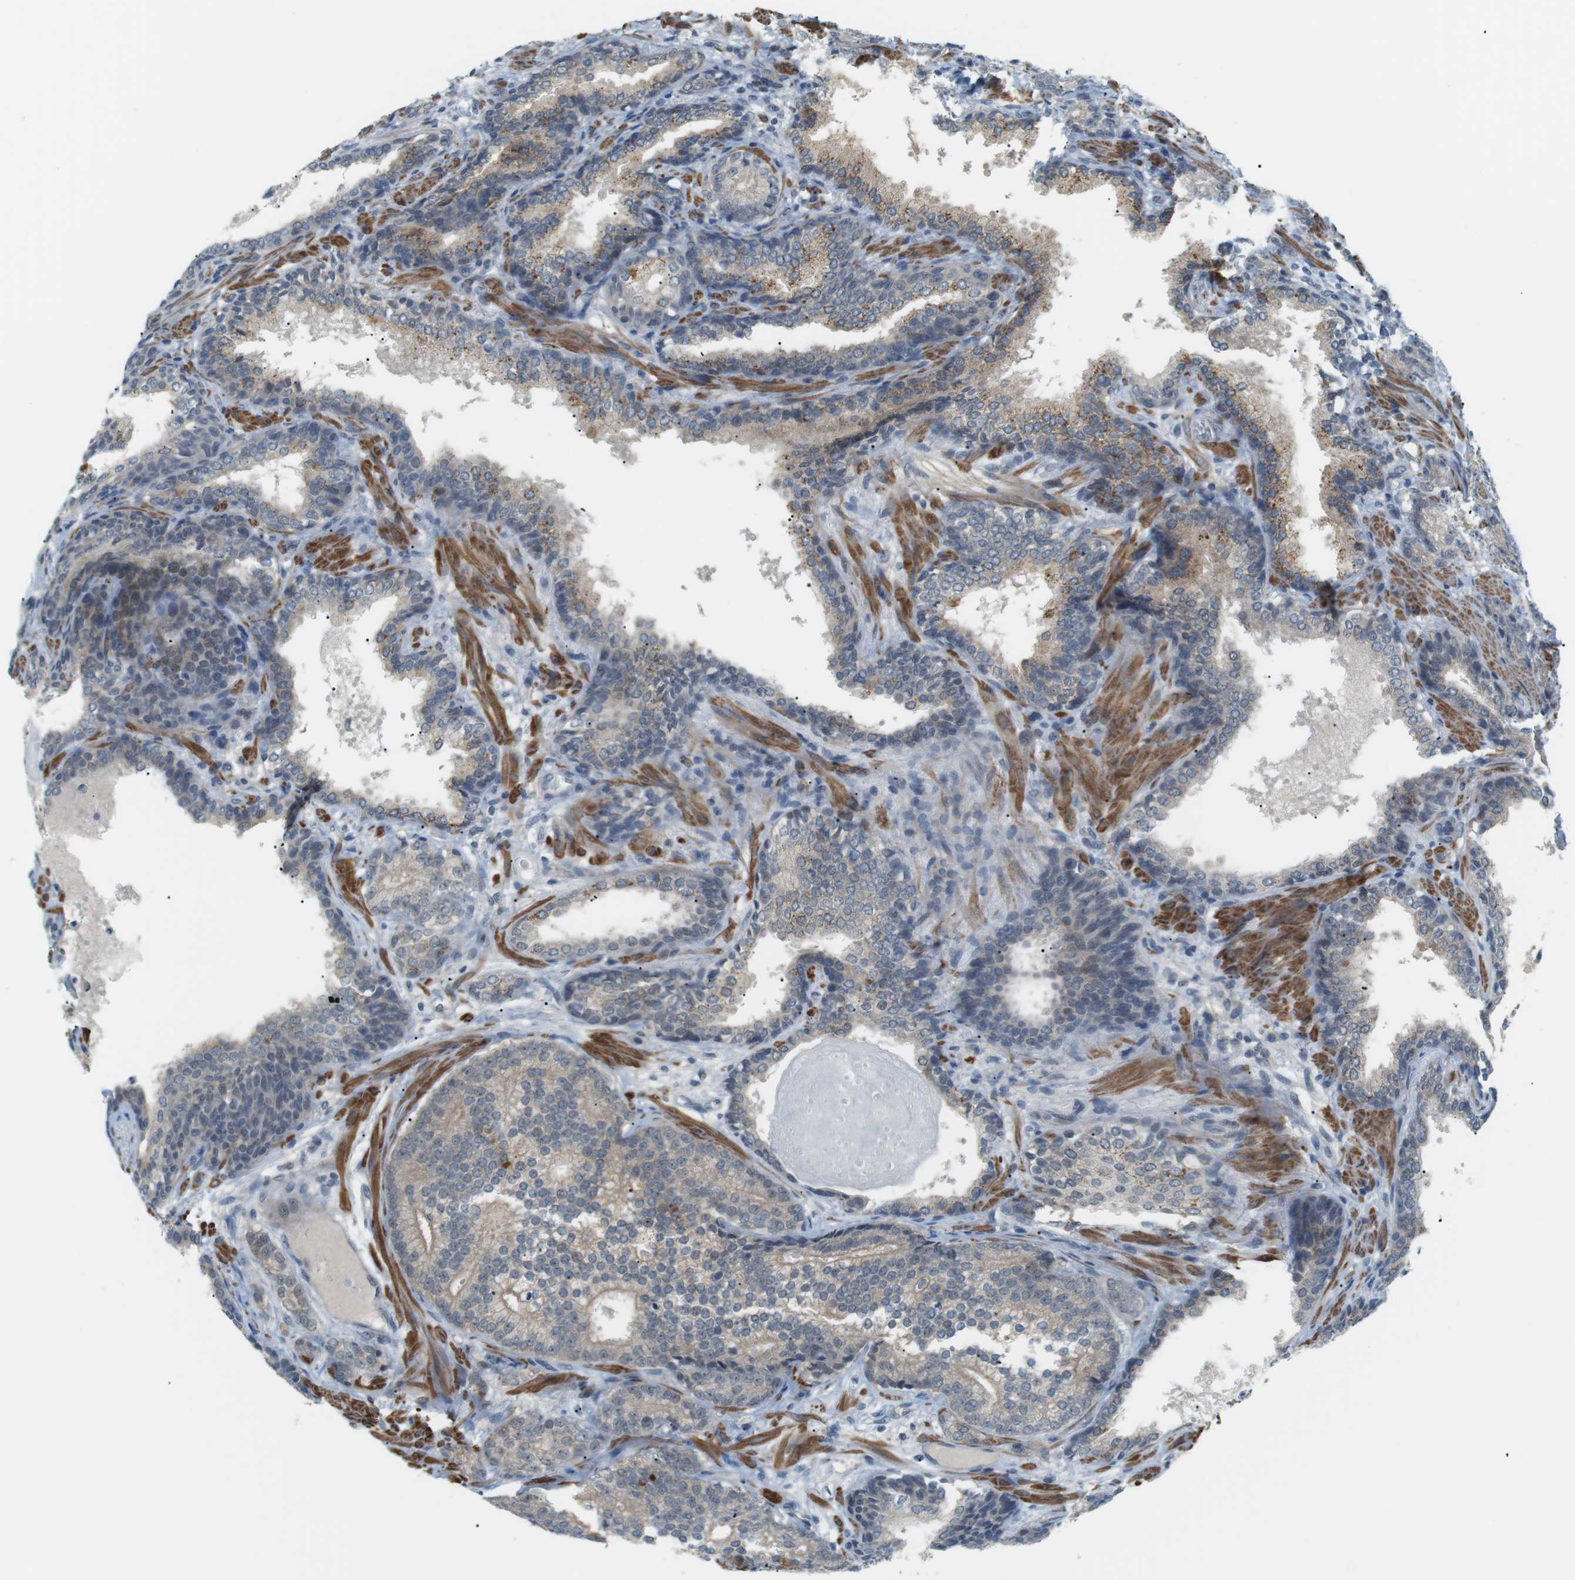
{"staining": {"intensity": "weak", "quantity": "25%-75%", "location": "cytoplasmic/membranous"}, "tissue": "prostate cancer", "cell_type": "Tumor cells", "image_type": "cancer", "snomed": [{"axis": "morphology", "description": "Adenocarcinoma, High grade"}, {"axis": "topography", "description": "Prostate"}], "caption": "The immunohistochemical stain shows weak cytoplasmic/membranous positivity in tumor cells of adenocarcinoma (high-grade) (prostate) tissue.", "gene": "RTN3", "patient": {"sex": "male", "age": 61}}